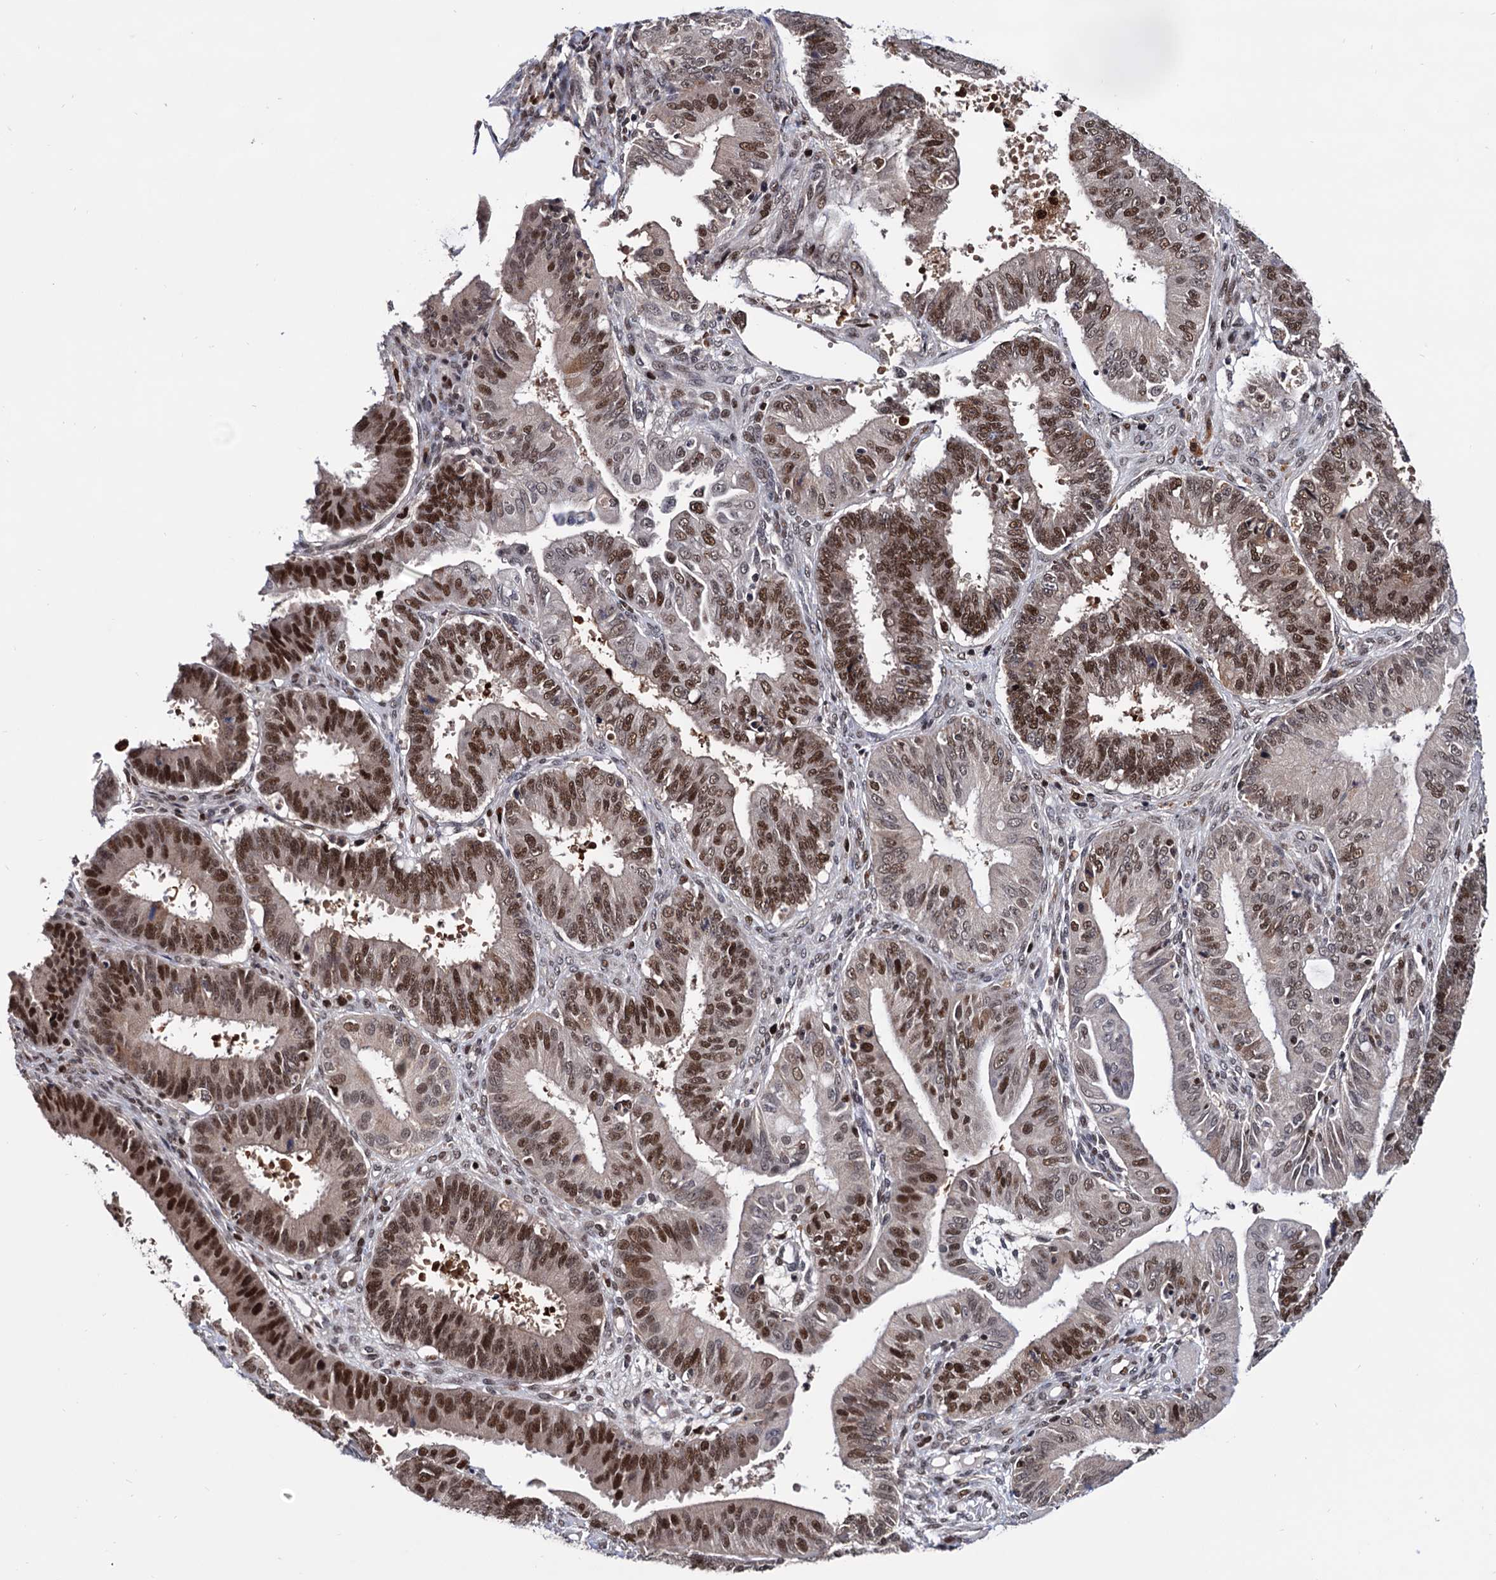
{"staining": {"intensity": "moderate", "quantity": ">75%", "location": "nuclear"}, "tissue": "ovarian cancer", "cell_type": "Tumor cells", "image_type": "cancer", "snomed": [{"axis": "morphology", "description": "Carcinoma, endometroid"}, {"axis": "topography", "description": "Appendix"}, {"axis": "topography", "description": "Ovary"}], "caption": "Brown immunohistochemical staining in ovarian cancer shows moderate nuclear positivity in about >75% of tumor cells. The staining was performed using DAB, with brown indicating positive protein expression. Nuclei are stained blue with hematoxylin.", "gene": "RNASEH2B", "patient": {"sex": "female", "age": 42}}